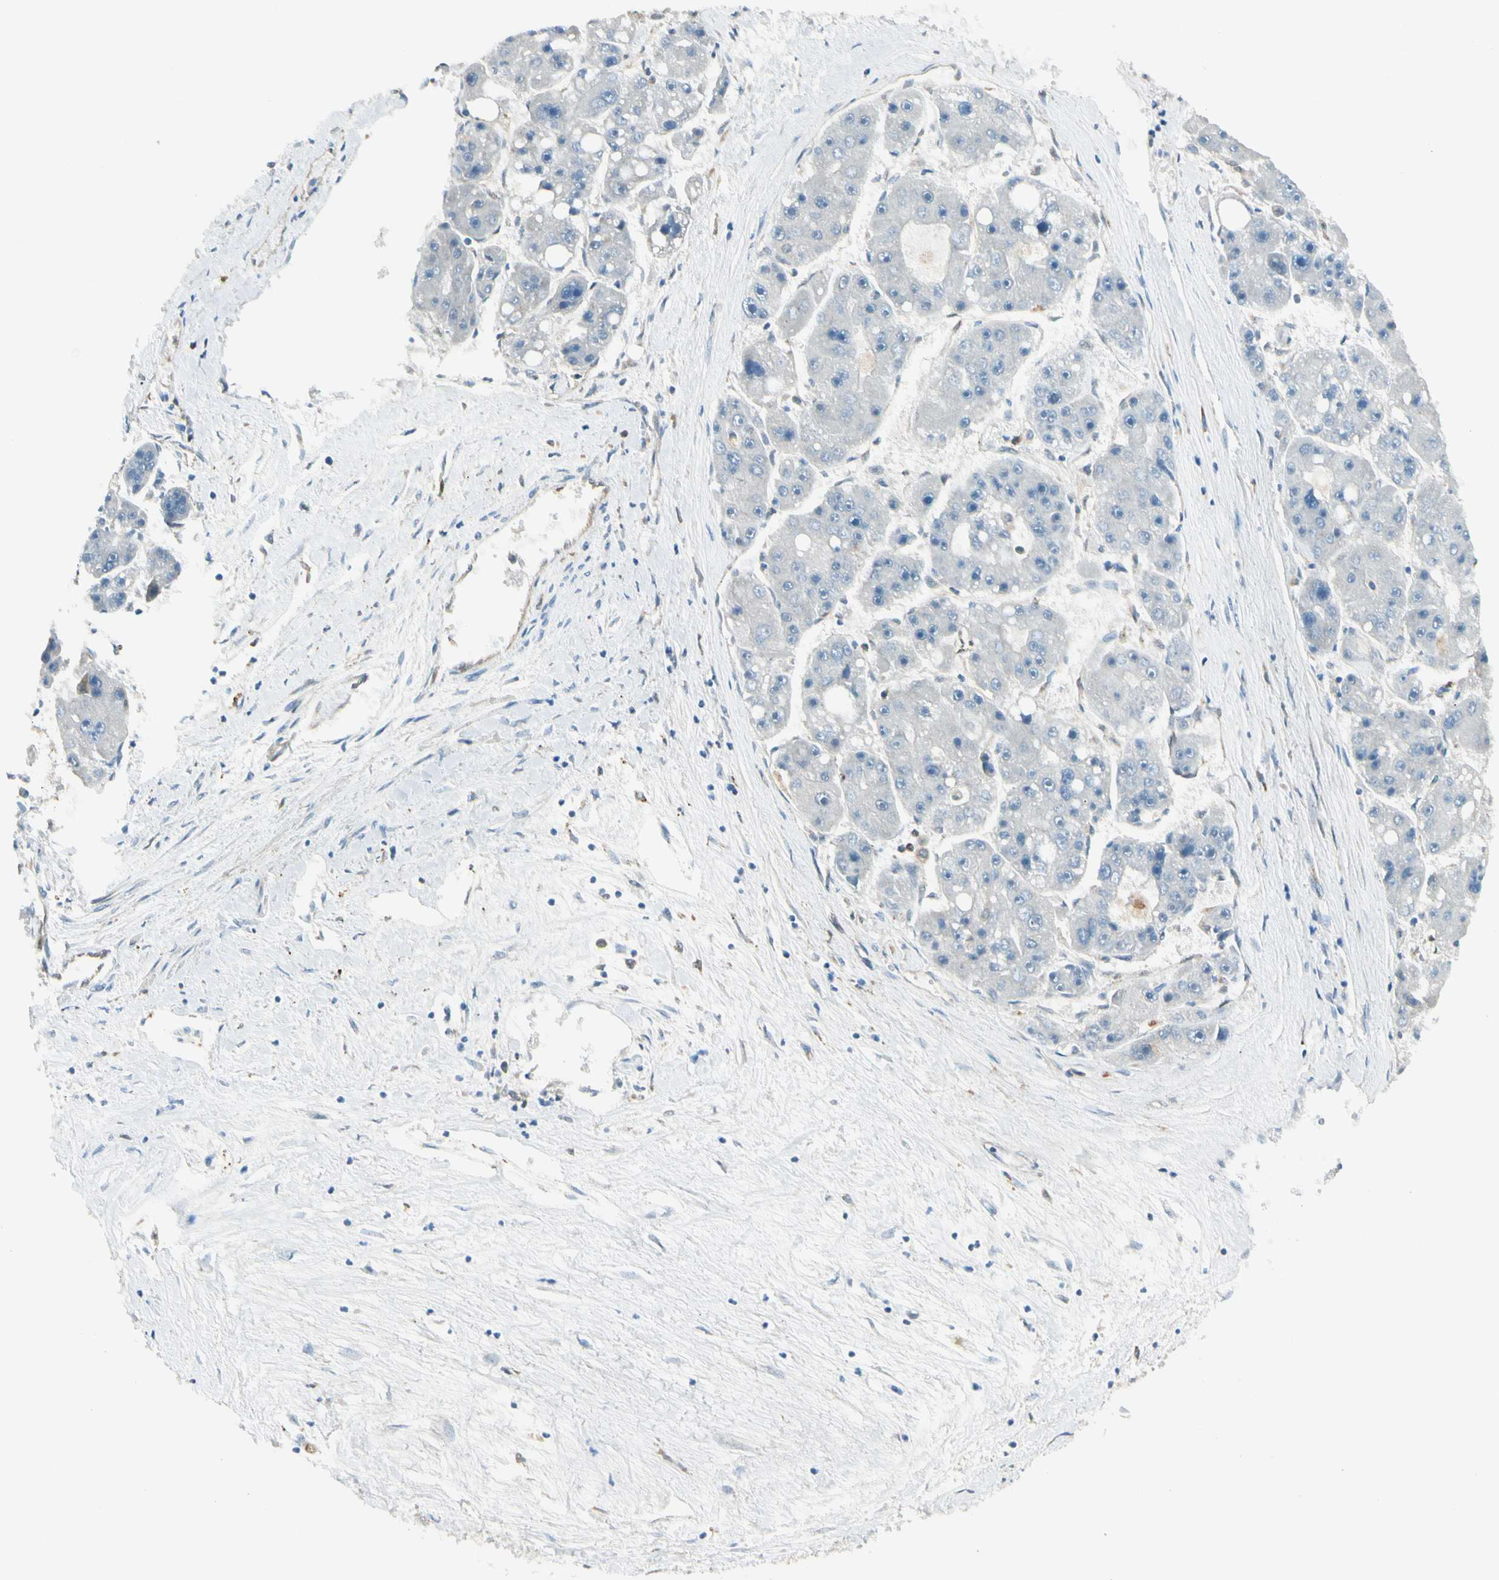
{"staining": {"intensity": "negative", "quantity": "none", "location": "none"}, "tissue": "liver cancer", "cell_type": "Tumor cells", "image_type": "cancer", "snomed": [{"axis": "morphology", "description": "Carcinoma, Hepatocellular, NOS"}, {"axis": "topography", "description": "Liver"}], "caption": "Immunohistochemistry micrograph of human liver hepatocellular carcinoma stained for a protein (brown), which exhibits no positivity in tumor cells. (Stains: DAB immunohistochemistry with hematoxylin counter stain, Microscopy: brightfield microscopy at high magnification).", "gene": "LPCAT2", "patient": {"sex": "female", "age": 61}}